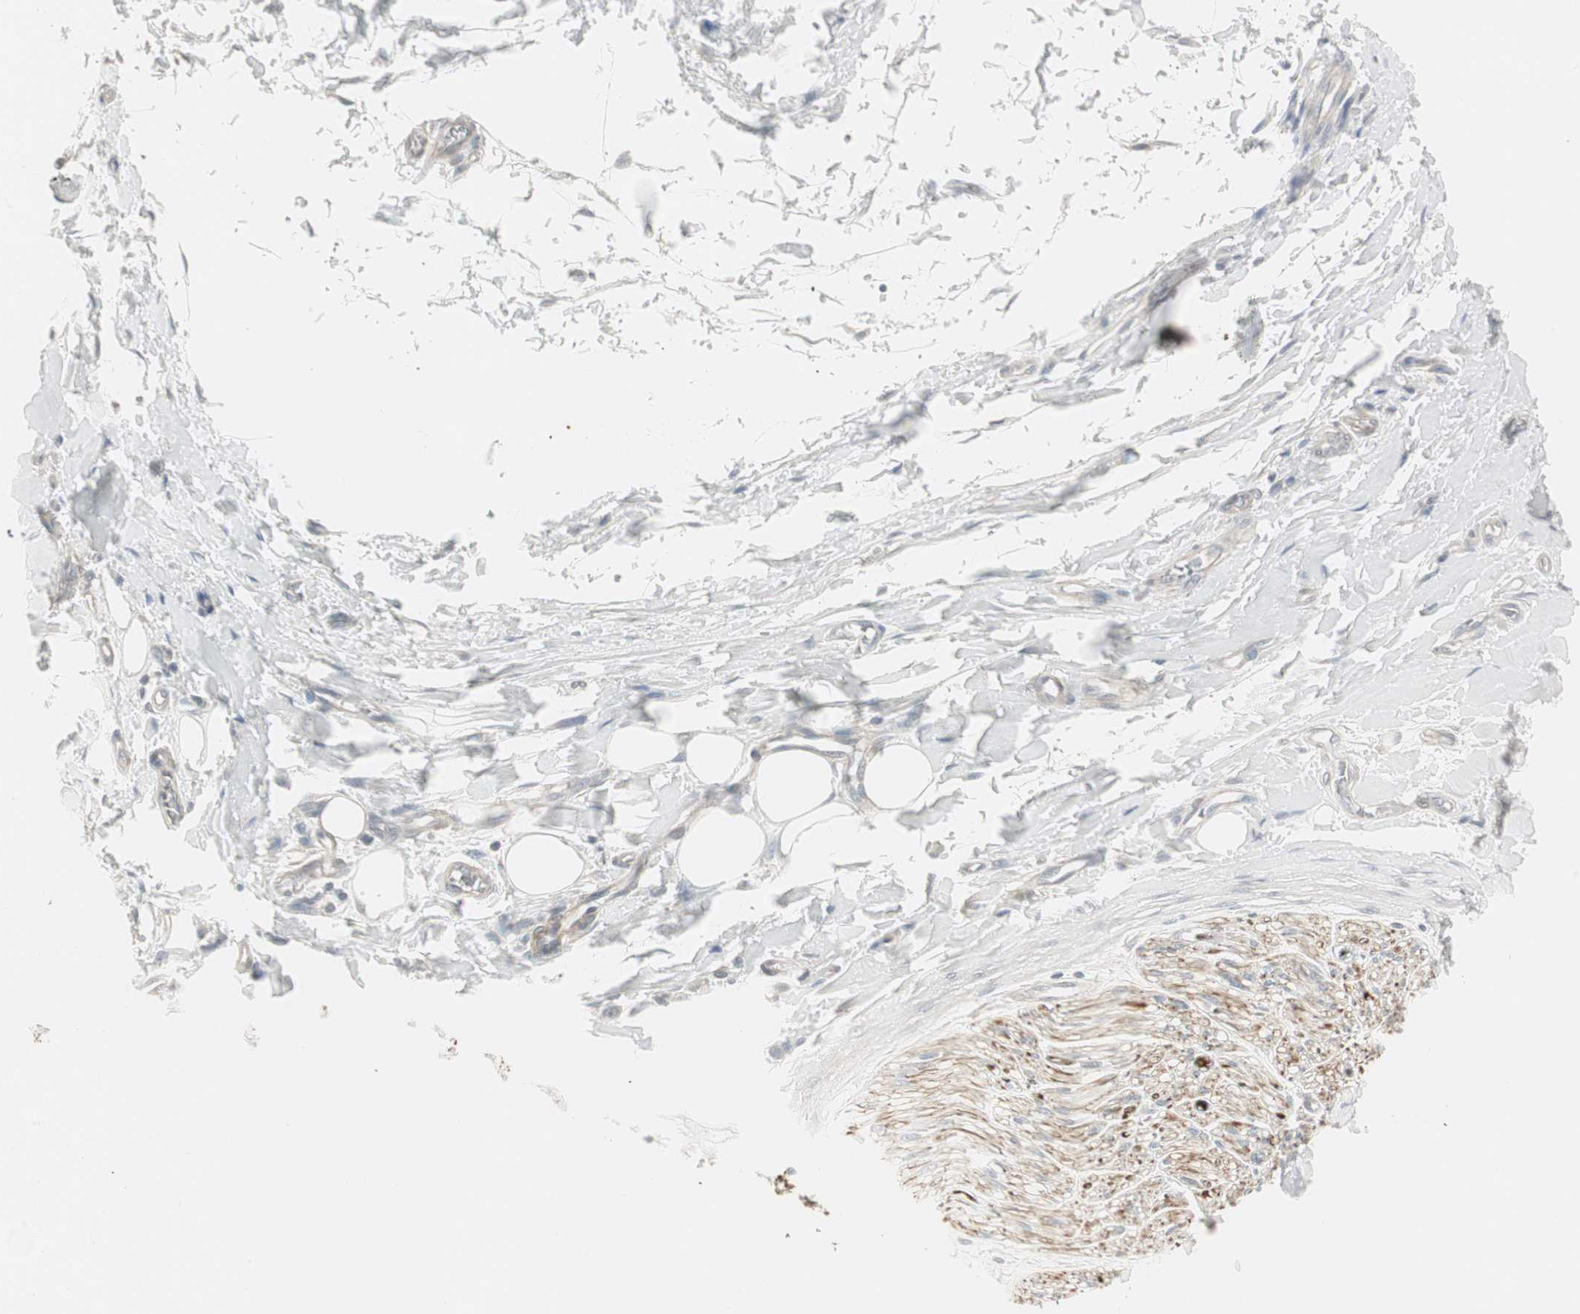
{"staining": {"intensity": "negative", "quantity": "none", "location": "none"}, "tissue": "adipose tissue", "cell_type": "Adipocytes", "image_type": "normal", "snomed": [{"axis": "morphology", "description": "Normal tissue, NOS"}, {"axis": "morphology", "description": "Adenocarcinoma, NOS"}, {"axis": "topography", "description": "Esophagus"}], "caption": "High power microscopy image of an immunohistochemistry micrograph of normal adipose tissue, revealing no significant expression in adipocytes.", "gene": "DMPK", "patient": {"sex": "male", "age": 62}}